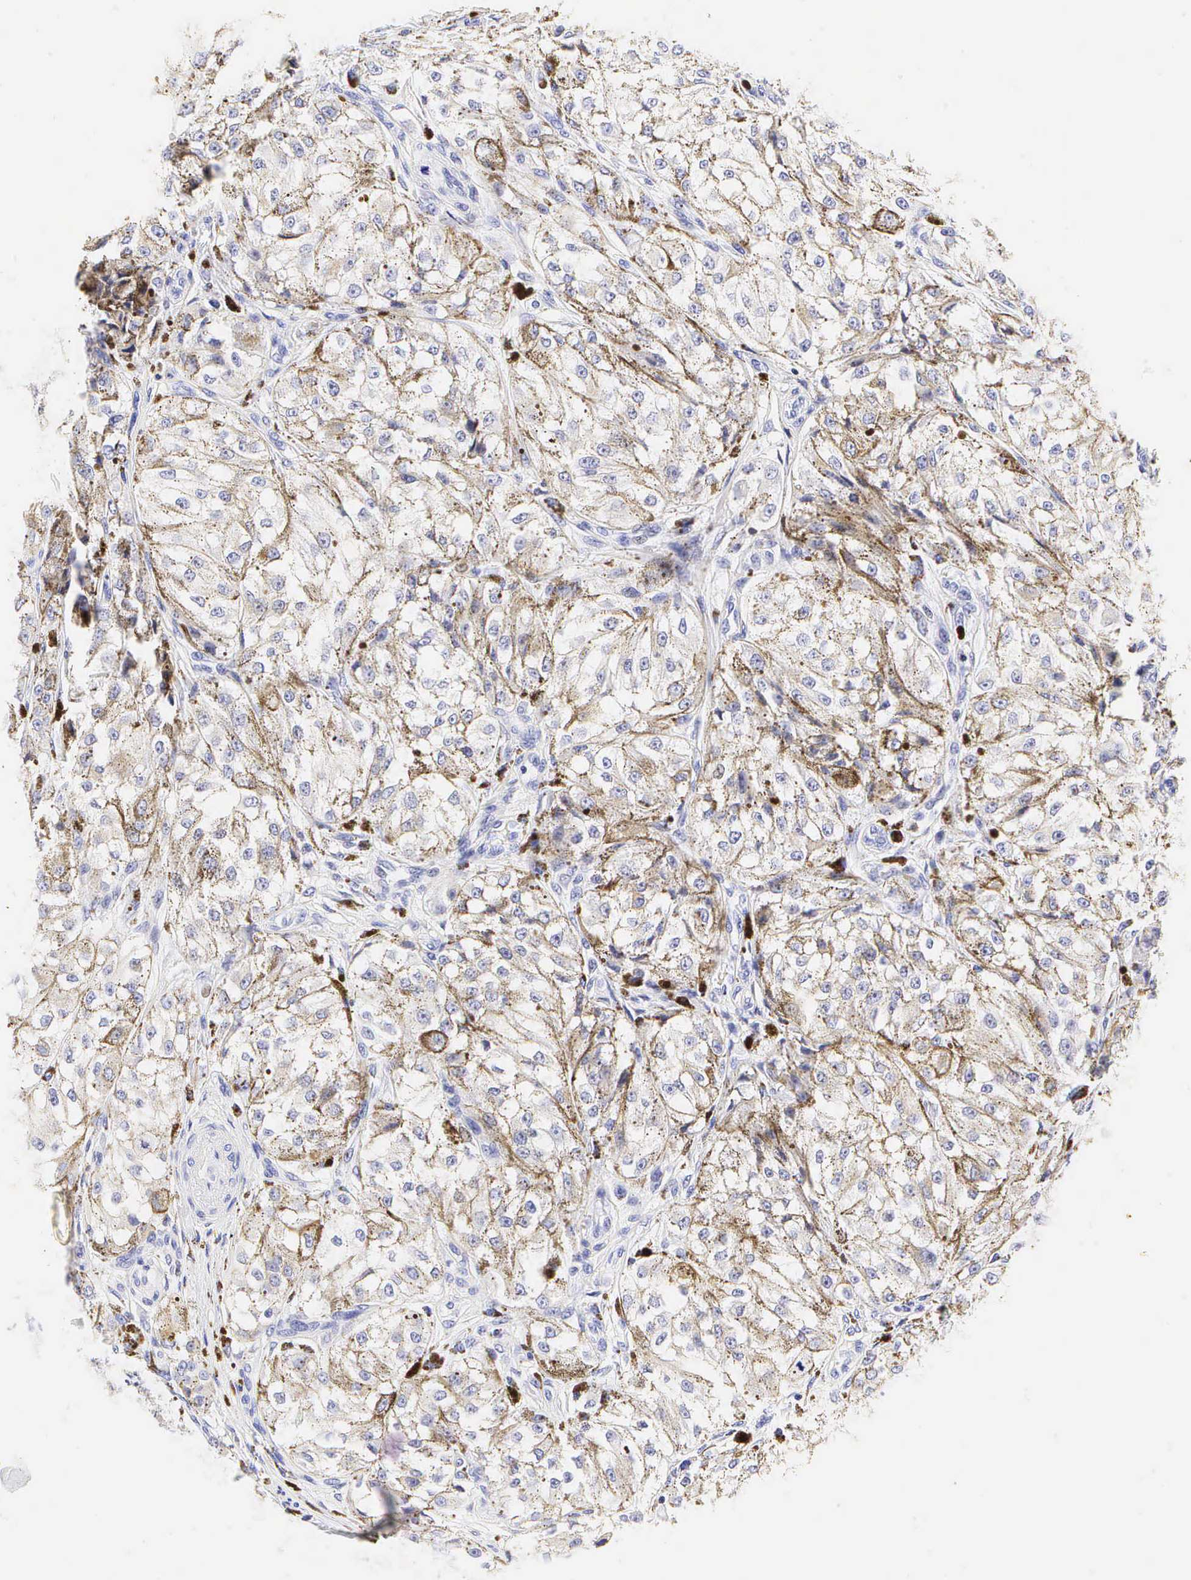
{"staining": {"intensity": "weak", "quantity": "25%-75%", "location": "cytoplasmic/membranous"}, "tissue": "melanoma", "cell_type": "Tumor cells", "image_type": "cancer", "snomed": [{"axis": "morphology", "description": "Malignant melanoma, NOS"}, {"axis": "topography", "description": "Skin"}], "caption": "A low amount of weak cytoplasmic/membranous staining is identified in approximately 25%-75% of tumor cells in malignant melanoma tissue.", "gene": "CD3E", "patient": {"sex": "male", "age": 67}}